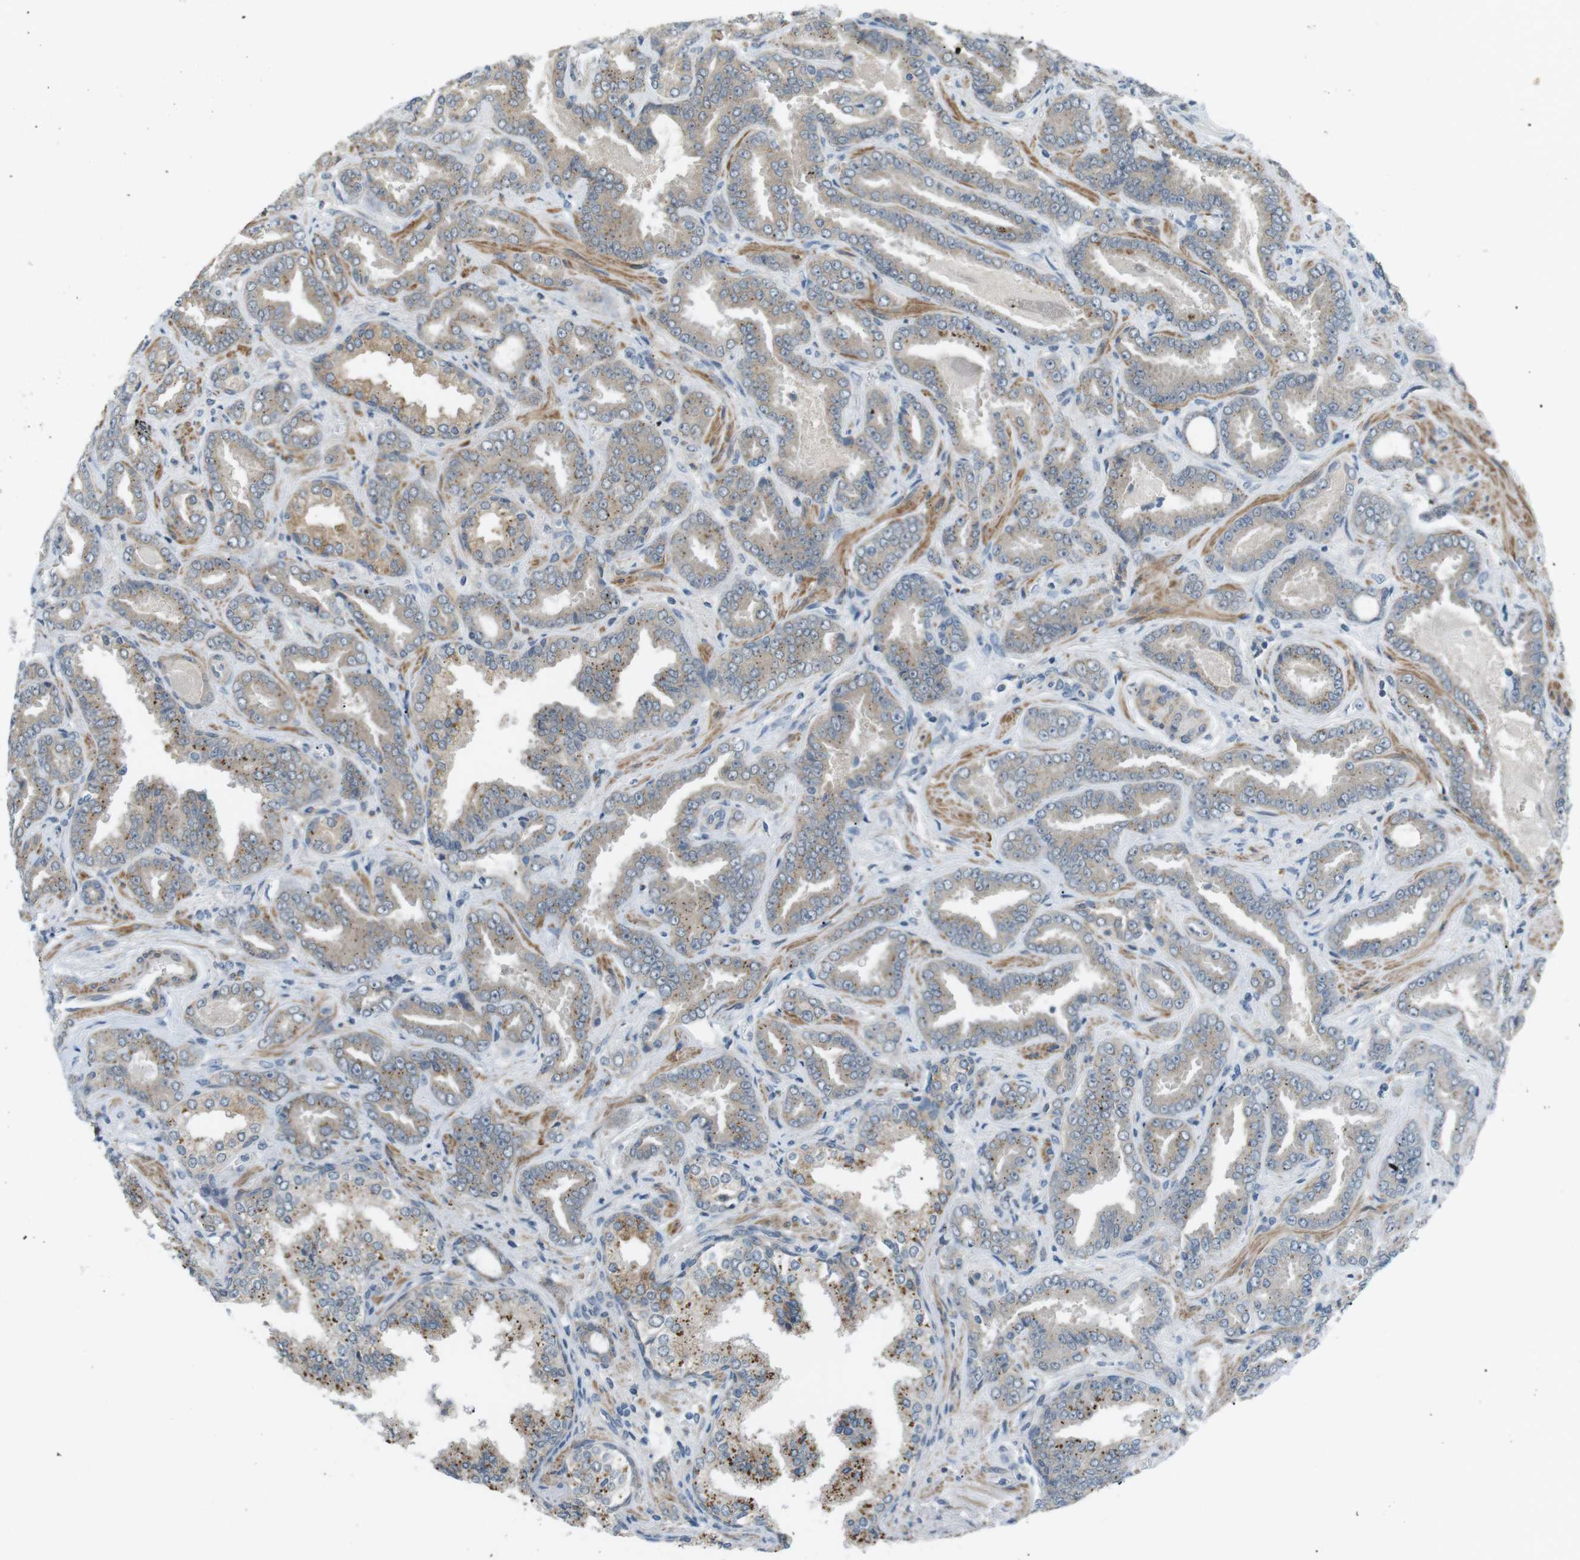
{"staining": {"intensity": "weak", "quantity": "25%-75%", "location": "cytoplasmic/membranous"}, "tissue": "prostate cancer", "cell_type": "Tumor cells", "image_type": "cancer", "snomed": [{"axis": "morphology", "description": "Adenocarcinoma, Low grade"}, {"axis": "topography", "description": "Prostate"}], "caption": "There is low levels of weak cytoplasmic/membranous expression in tumor cells of prostate cancer (low-grade adenocarcinoma), as demonstrated by immunohistochemical staining (brown color).", "gene": "RTN3", "patient": {"sex": "male", "age": 60}}